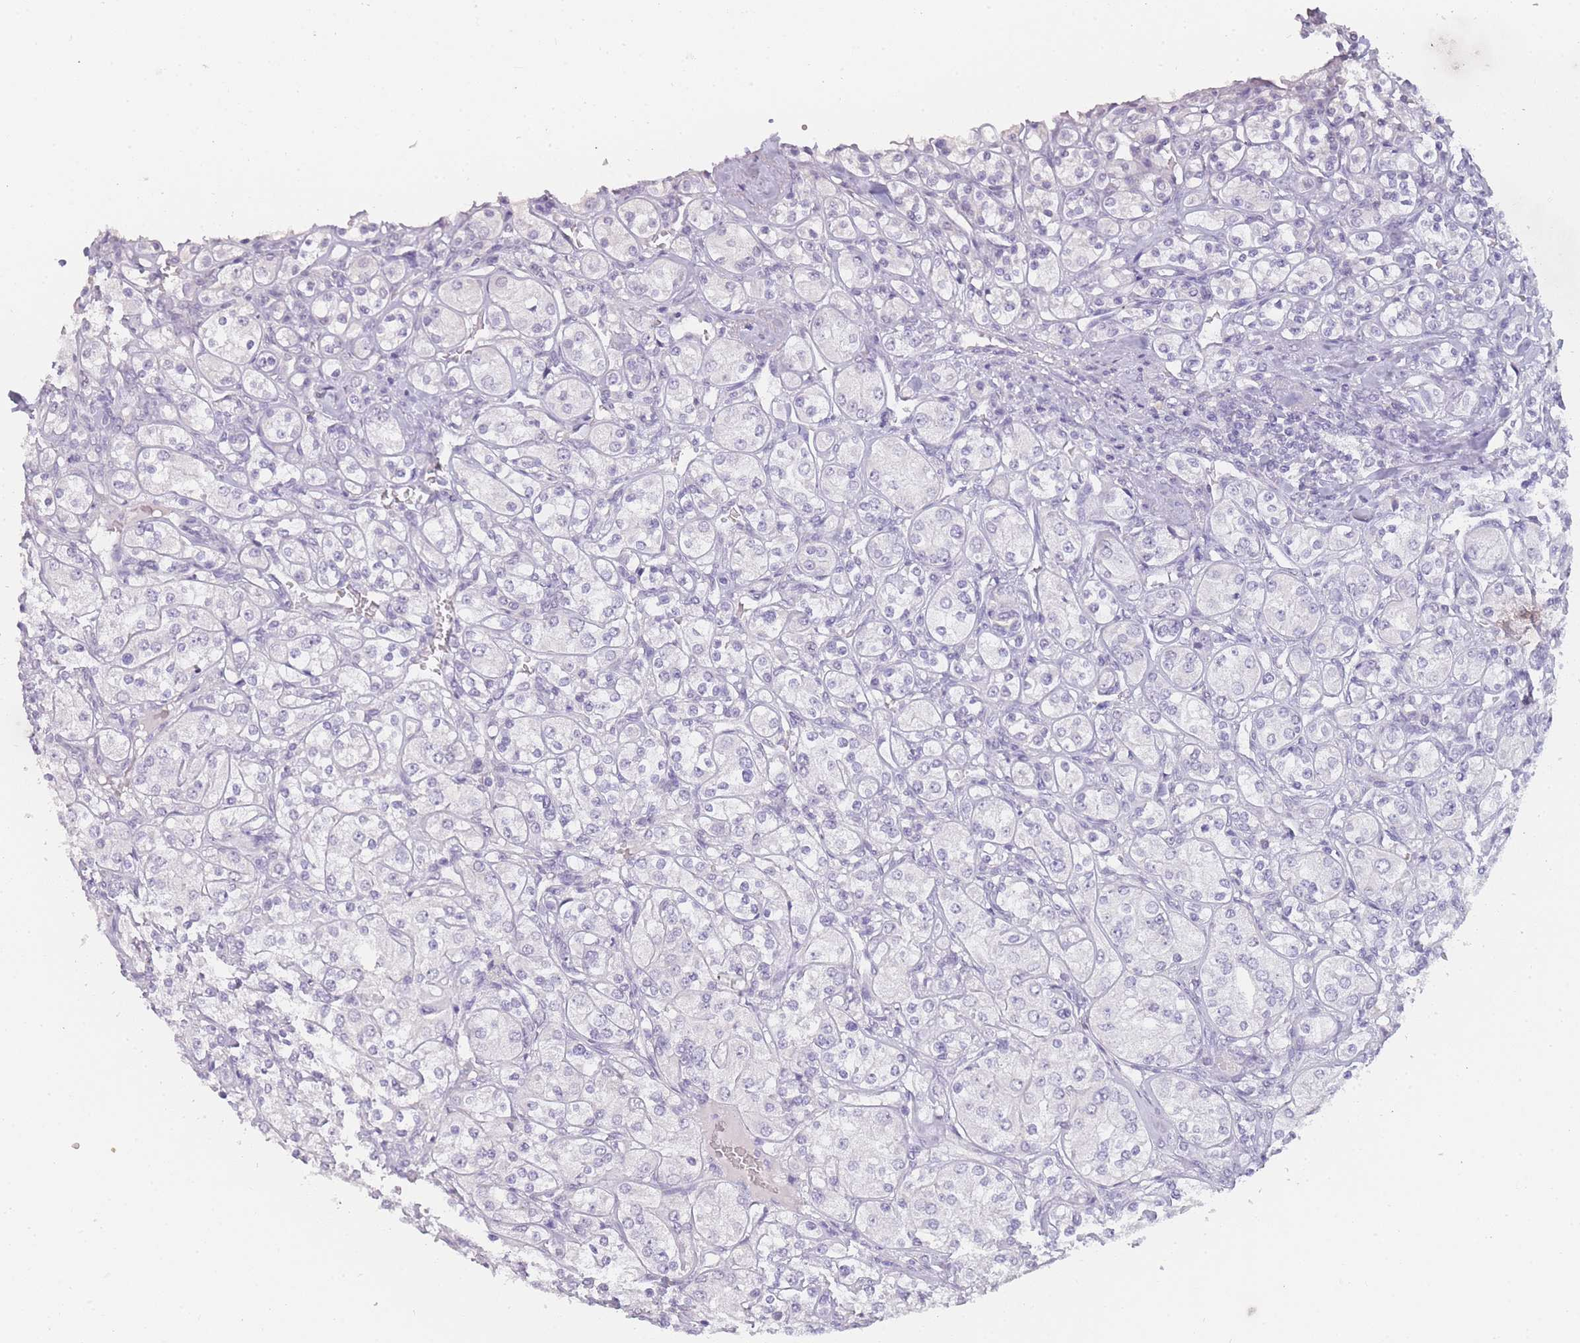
{"staining": {"intensity": "negative", "quantity": "none", "location": "none"}, "tissue": "renal cancer", "cell_type": "Tumor cells", "image_type": "cancer", "snomed": [{"axis": "morphology", "description": "Adenocarcinoma, NOS"}, {"axis": "topography", "description": "Kidney"}], "caption": "High magnification brightfield microscopy of adenocarcinoma (renal) stained with DAB (3,3'-diaminobenzidine) (brown) and counterstained with hematoxylin (blue): tumor cells show no significant positivity.", "gene": "INS", "patient": {"sex": "male", "age": 77}}